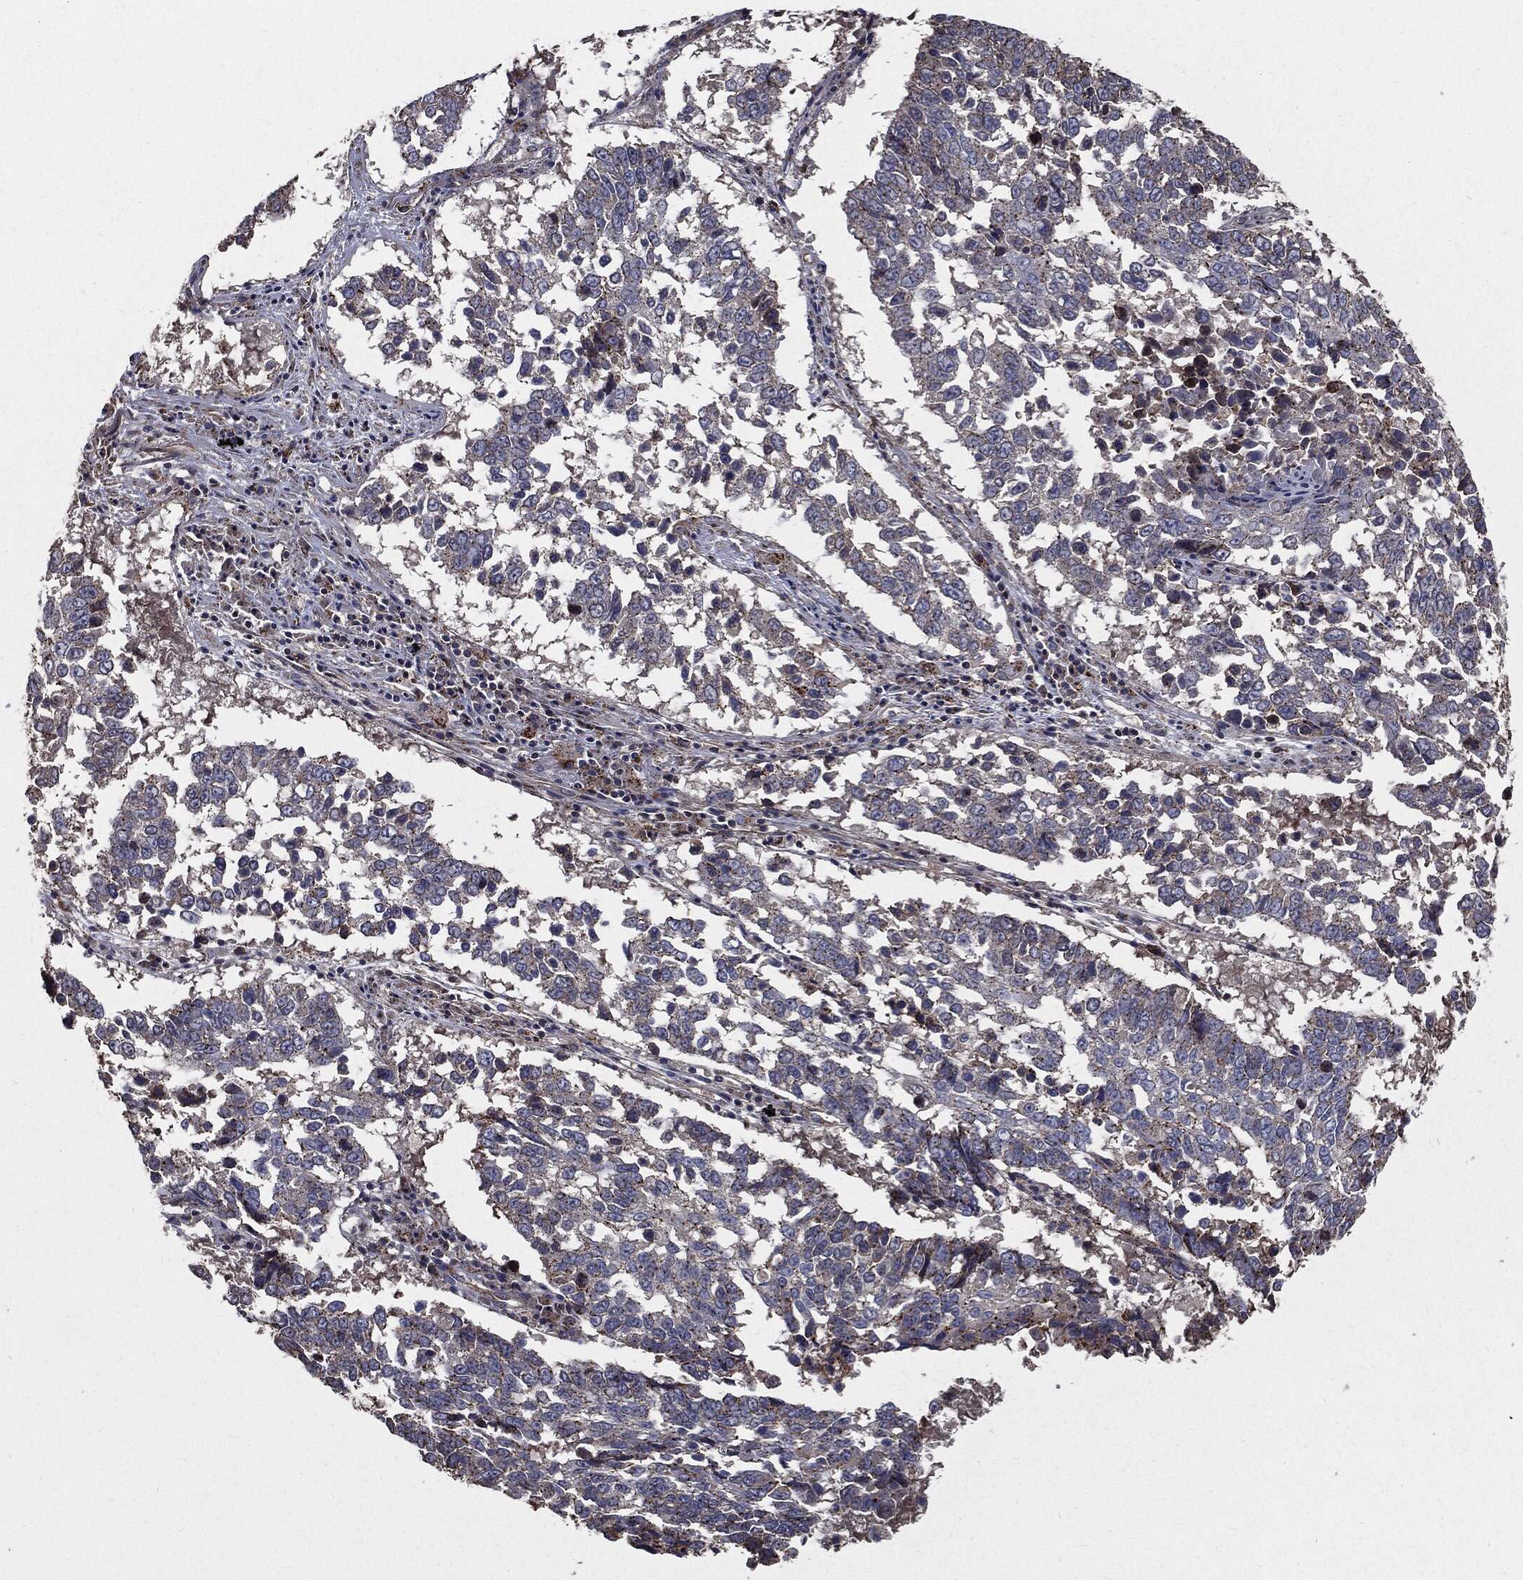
{"staining": {"intensity": "negative", "quantity": "none", "location": "none"}, "tissue": "lung cancer", "cell_type": "Tumor cells", "image_type": "cancer", "snomed": [{"axis": "morphology", "description": "Squamous cell carcinoma, NOS"}, {"axis": "topography", "description": "Lung"}], "caption": "This is a photomicrograph of IHC staining of lung cancer (squamous cell carcinoma), which shows no positivity in tumor cells. The staining was performed using DAB (3,3'-diaminobenzidine) to visualize the protein expression in brown, while the nuclei were stained in blue with hematoxylin (Magnification: 20x).", "gene": "PDCD6IP", "patient": {"sex": "male", "age": 82}}